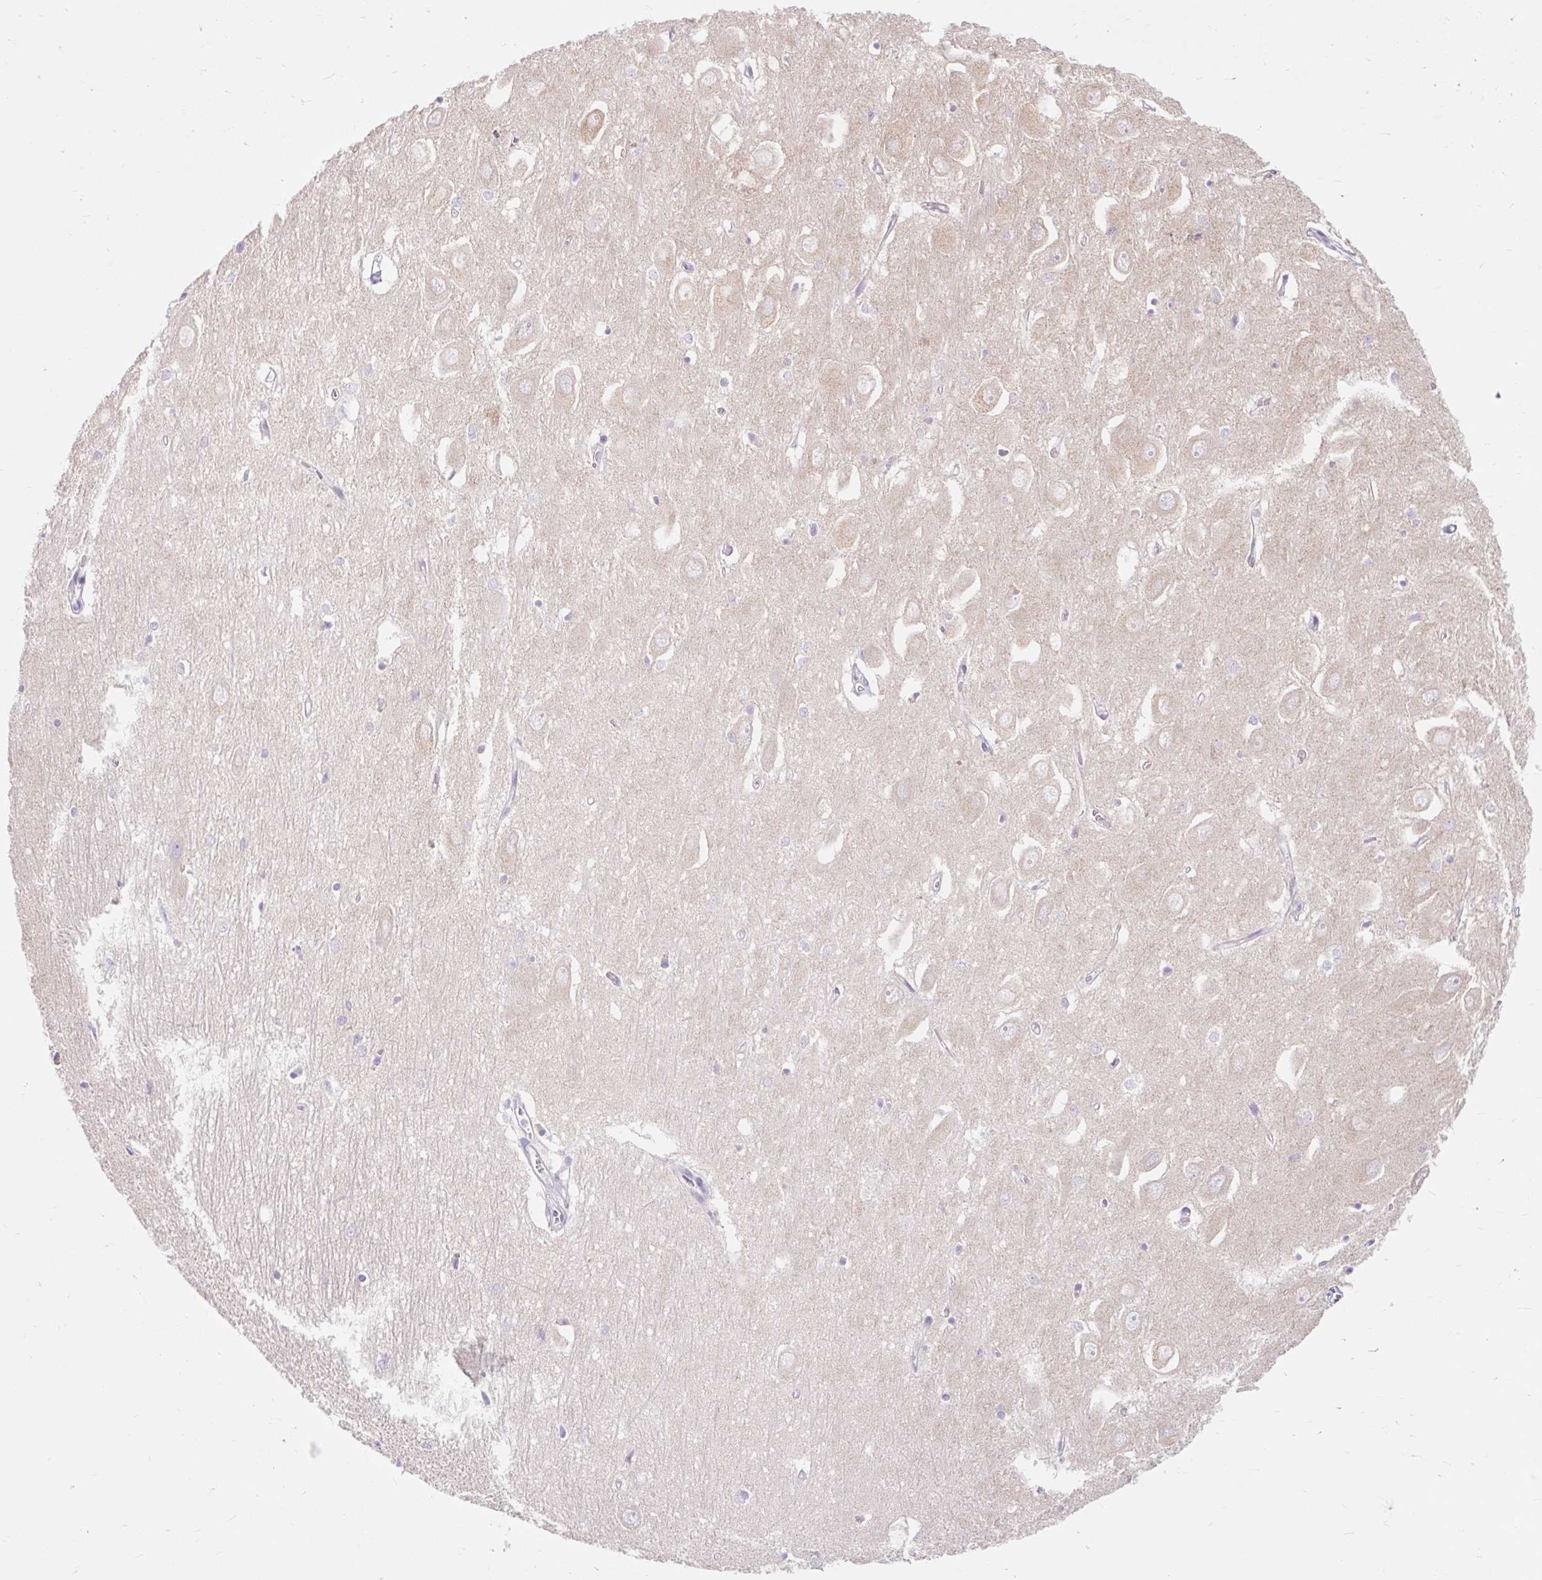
{"staining": {"intensity": "negative", "quantity": "none", "location": "none"}, "tissue": "hippocampus", "cell_type": "Glial cells", "image_type": "normal", "snomed": [{"axis": "morphology", "description": "Normal tissue, NOS"}, {"axis": "topography", "description": "Hippocampus"}], "caption": "Immunohistochemistry photomicrograph of benign hippocampus stained for a protein (brown), which displays no expression in glial cells. The staining is performed using DAB (3,3'-diaminobenzidine) brown chromogen with nuclei counter-stained in using hematoxylin.", "gene": "ITPK1", "patient": {"sex": "female", "age": 64}}